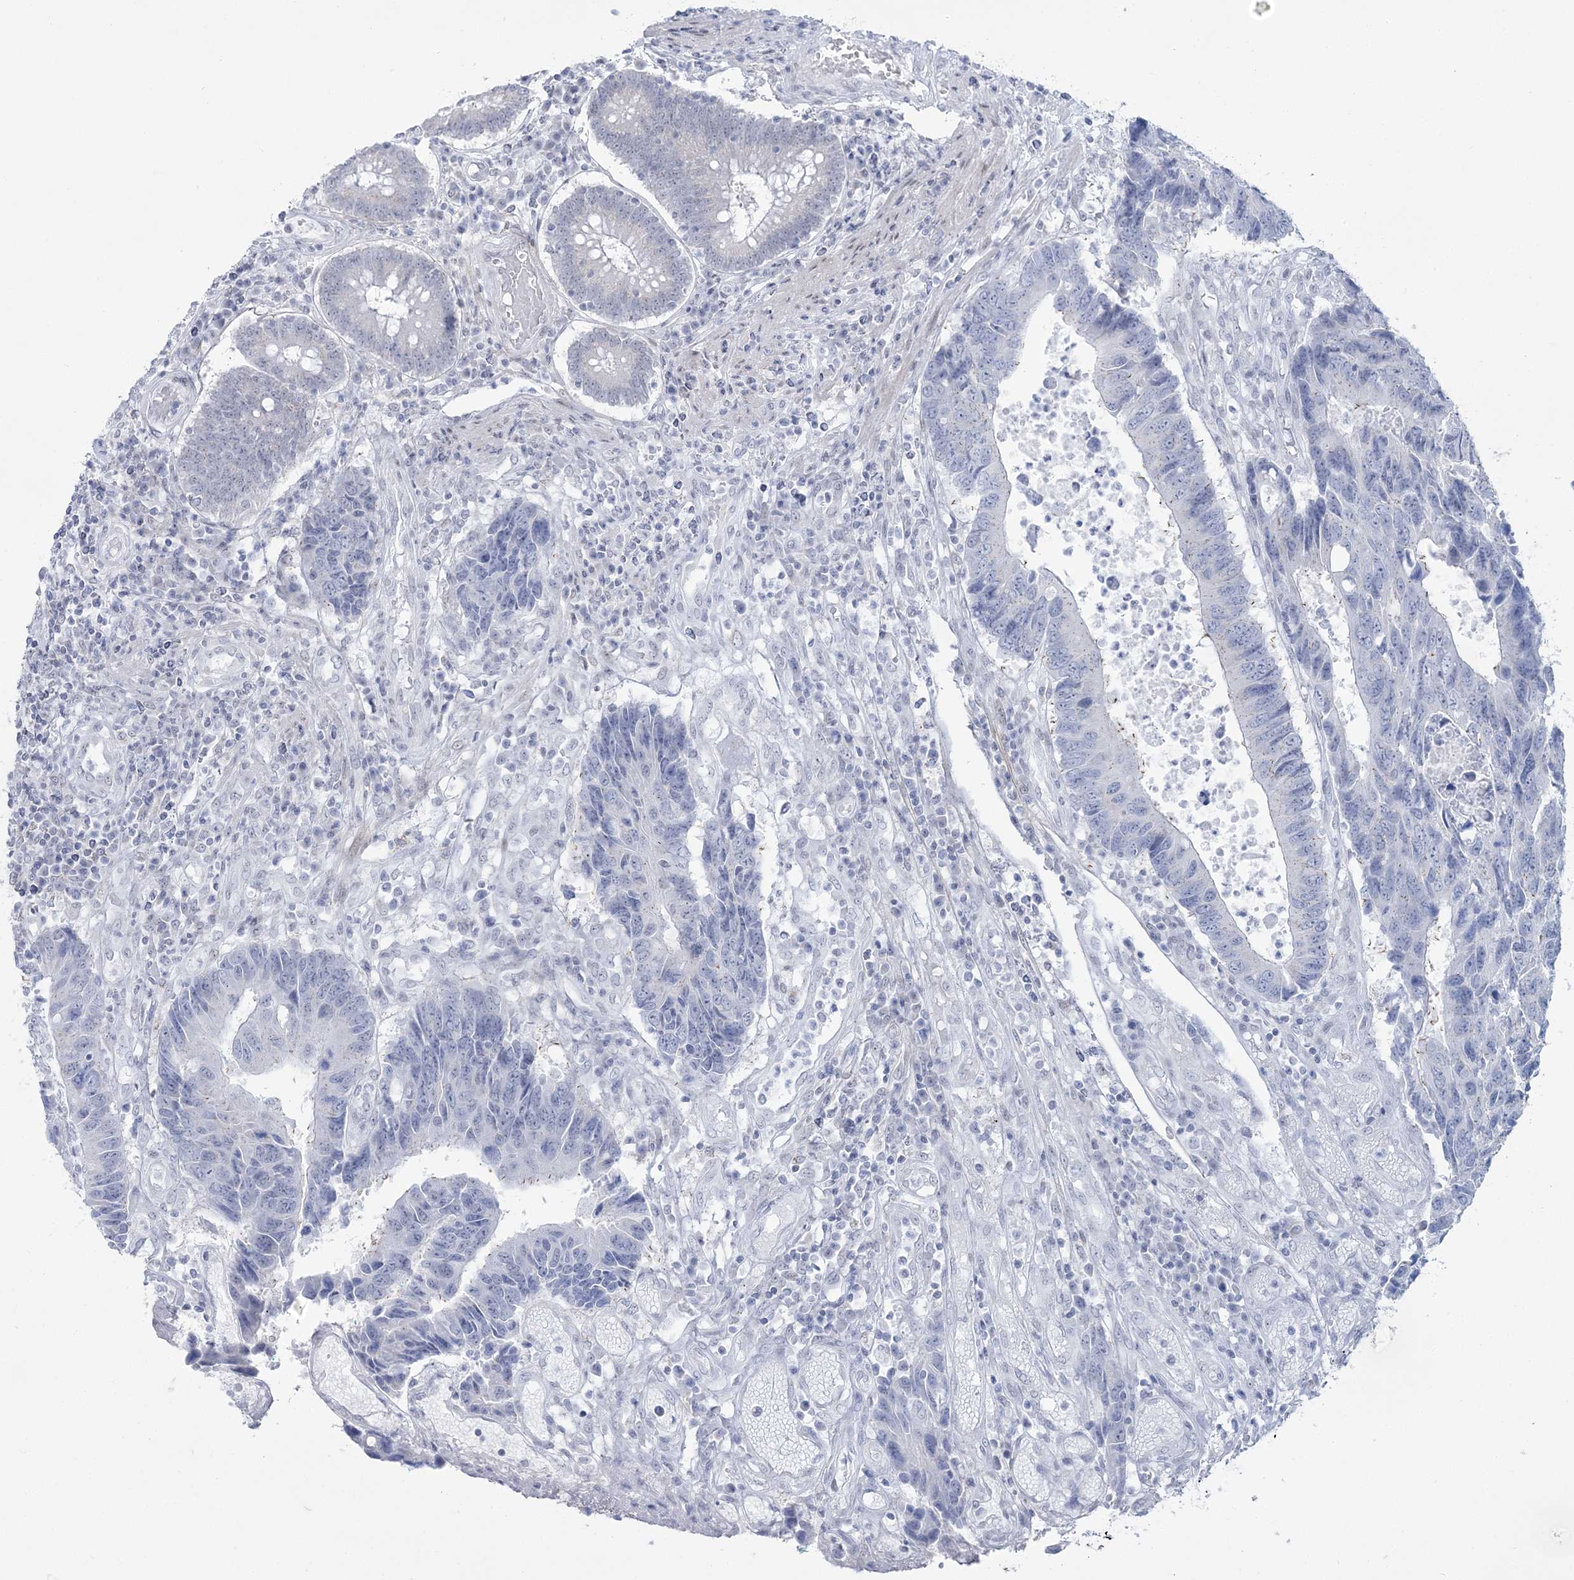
{"staining": {"intensity": "negative", "quantity": "none", "location": "none"}, "tissue": "colorectal cancer", "cell_type": "Tumor cells", "image_type": "cancer", "snomed": [{"axis": "morphology", "description": "Adenocarcinoma, NOS"}, {"axis": "topography", "description": "Rectum"}], "caption": "The histopathology image shows no staining of tumor cells in colorectal adenocarcinoma.", "gene": "ZNF843", "patient": {"sex": "male", "age": 84}}